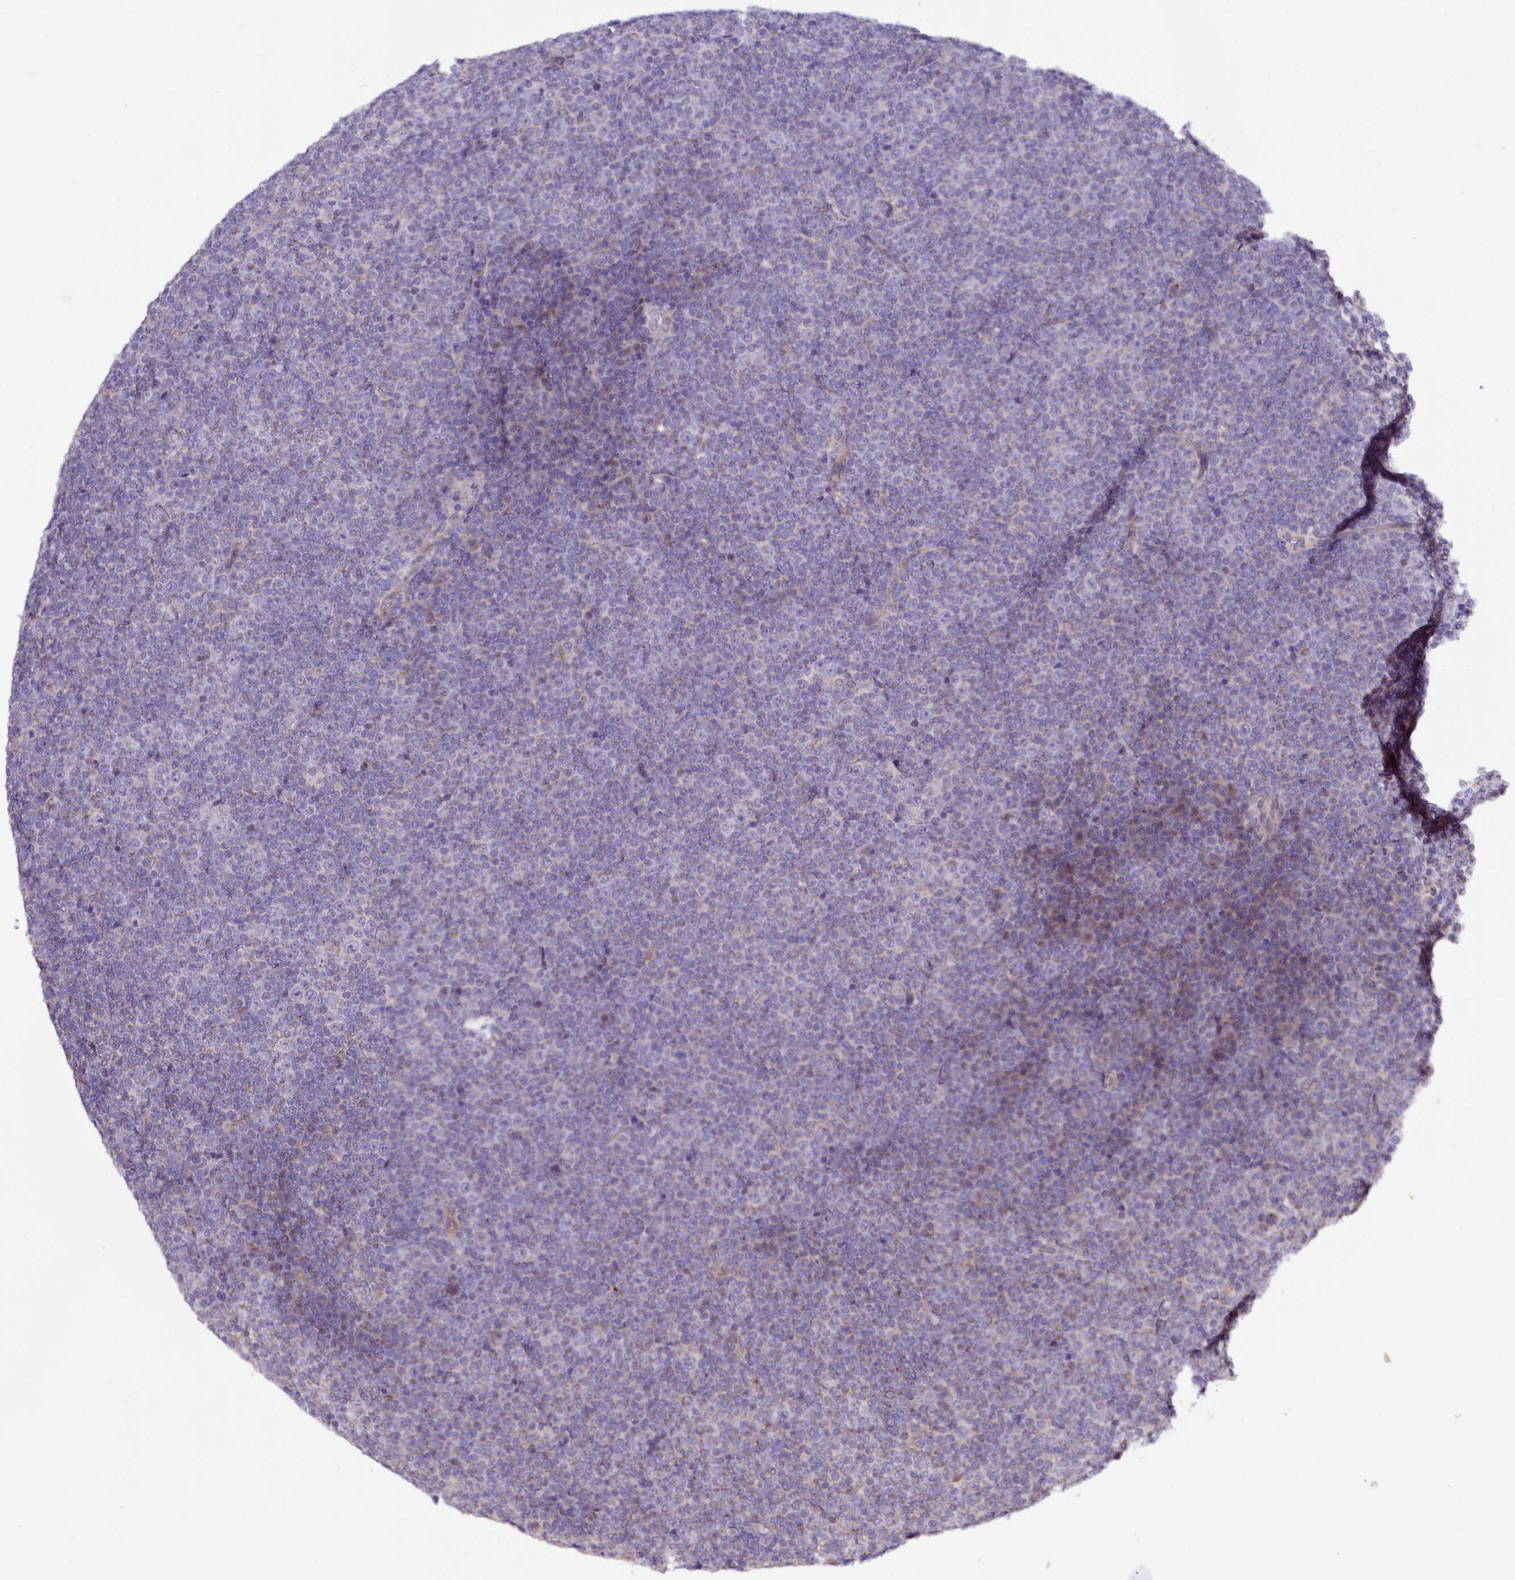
{"staining": {"intensity": "negative", "quantity": "none", "location": "none"}, "tissue": "lymphoma", "cell_type": "Tumor cells", "image_type": "cancer", "snomed": [{"axis": "morphology", "description": "Malignant lymphoma, non-Hodgkin's type, Low grade"}, {"axis": "topography", "description": "Lymph node"}], "caption": "Human lymphoma stained for a protein using immunohistochemistry (IHC) demonstrates no positivity in tumor cells.", "gene": "ZNF45", "patient": {"sex": "female", "age": 67}}